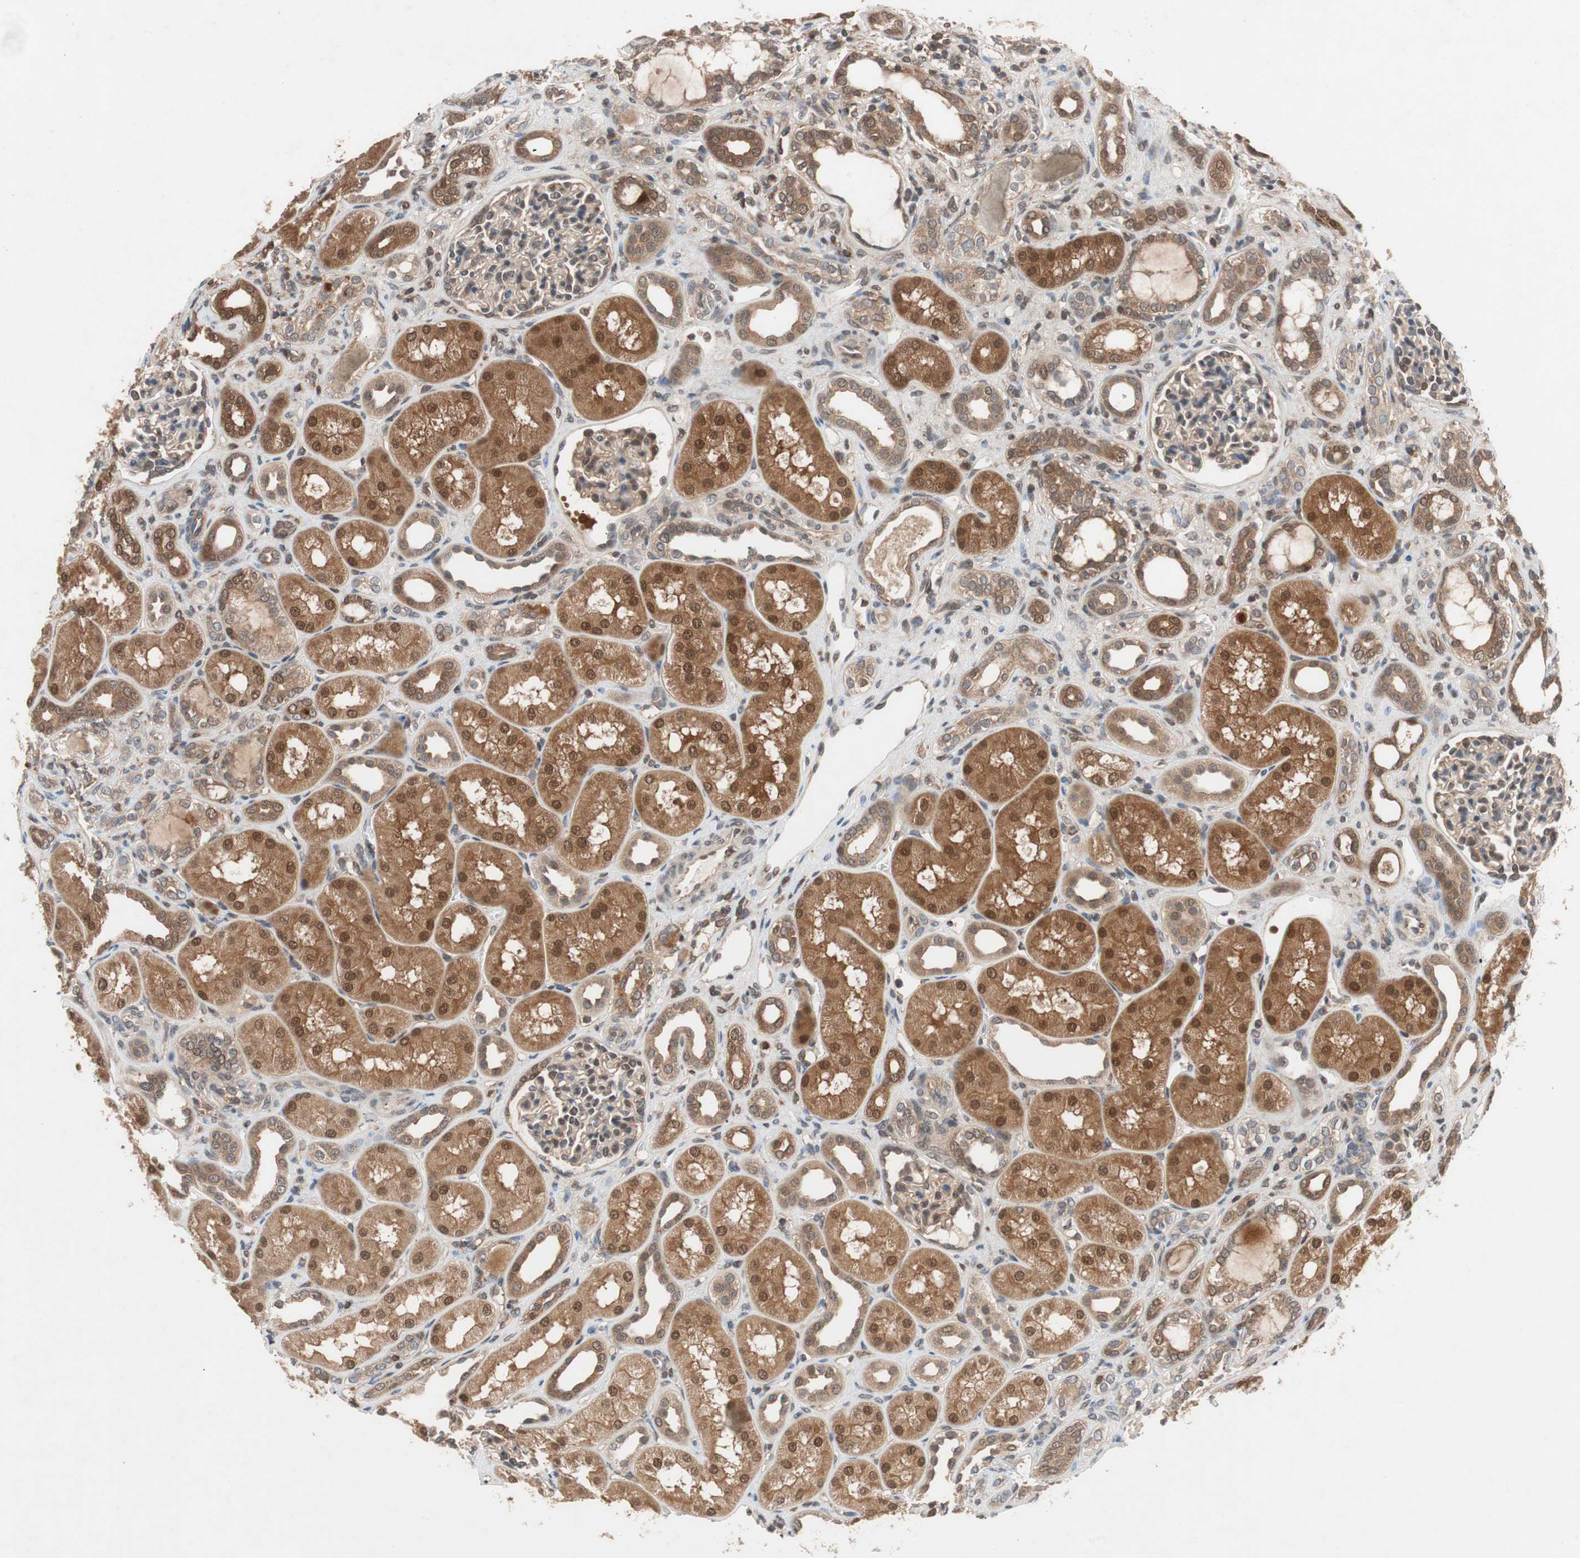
{"staining": {"intensity": "weak", "quantity": ">75%", "location": "cytoplasmic/membranous"}, "tissue": "kidney", "cell_type": "Cells in glomeruli", "image_type": "normal", "snomed": [{"axis": "morphology", "description": "Normal tissue, NOS"}, {"axis": "topography", "description": "Kidney"}], "caption": "An image of kidney stained for a protein reveals weak cytoplasmic/membranous brown staining in cells in glomeruli.", "gene": "GALT", "patient": {"sex": "male", "age": 7}}